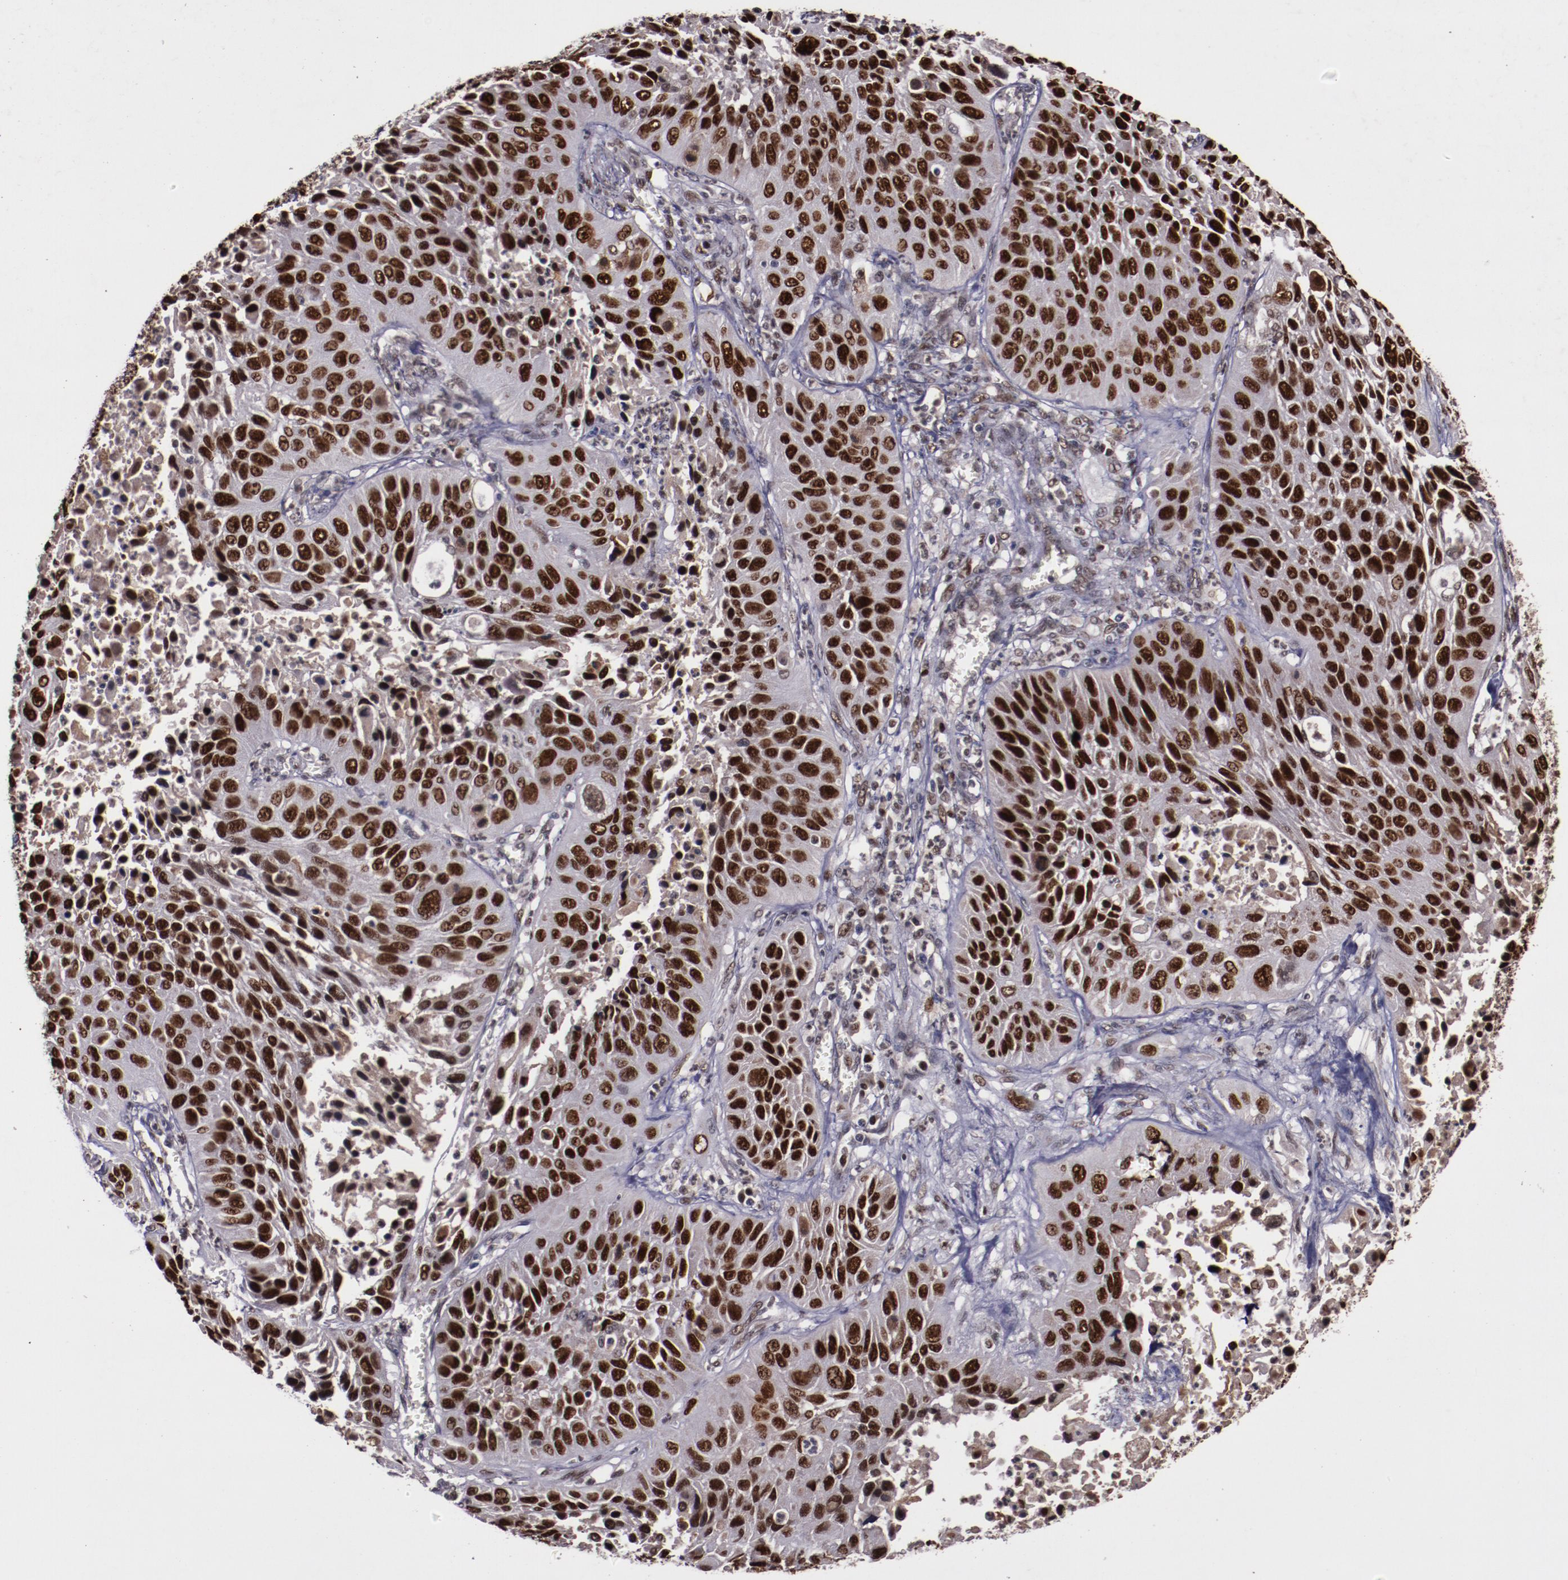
{"staining": {"intensity": "strong", "quantity": ">75%", "location": "nuclear"}, "tissue": "lung cancer", "cell_type": "Tumor cells", "image_type": "cancer", "snomed": [{"axis": "morphology", "description": "Squamous cell carcinoma, NOS"}, {"axis": "topography", "description": "Lung"}], "caption": "Protein expression analysis of lung squamous cell carcinoma exhibits strong nuclear expression in approximately >75% of tumor cells.", "gene": "CHEK2", "patient": {"sex": "female", "age": 76}}